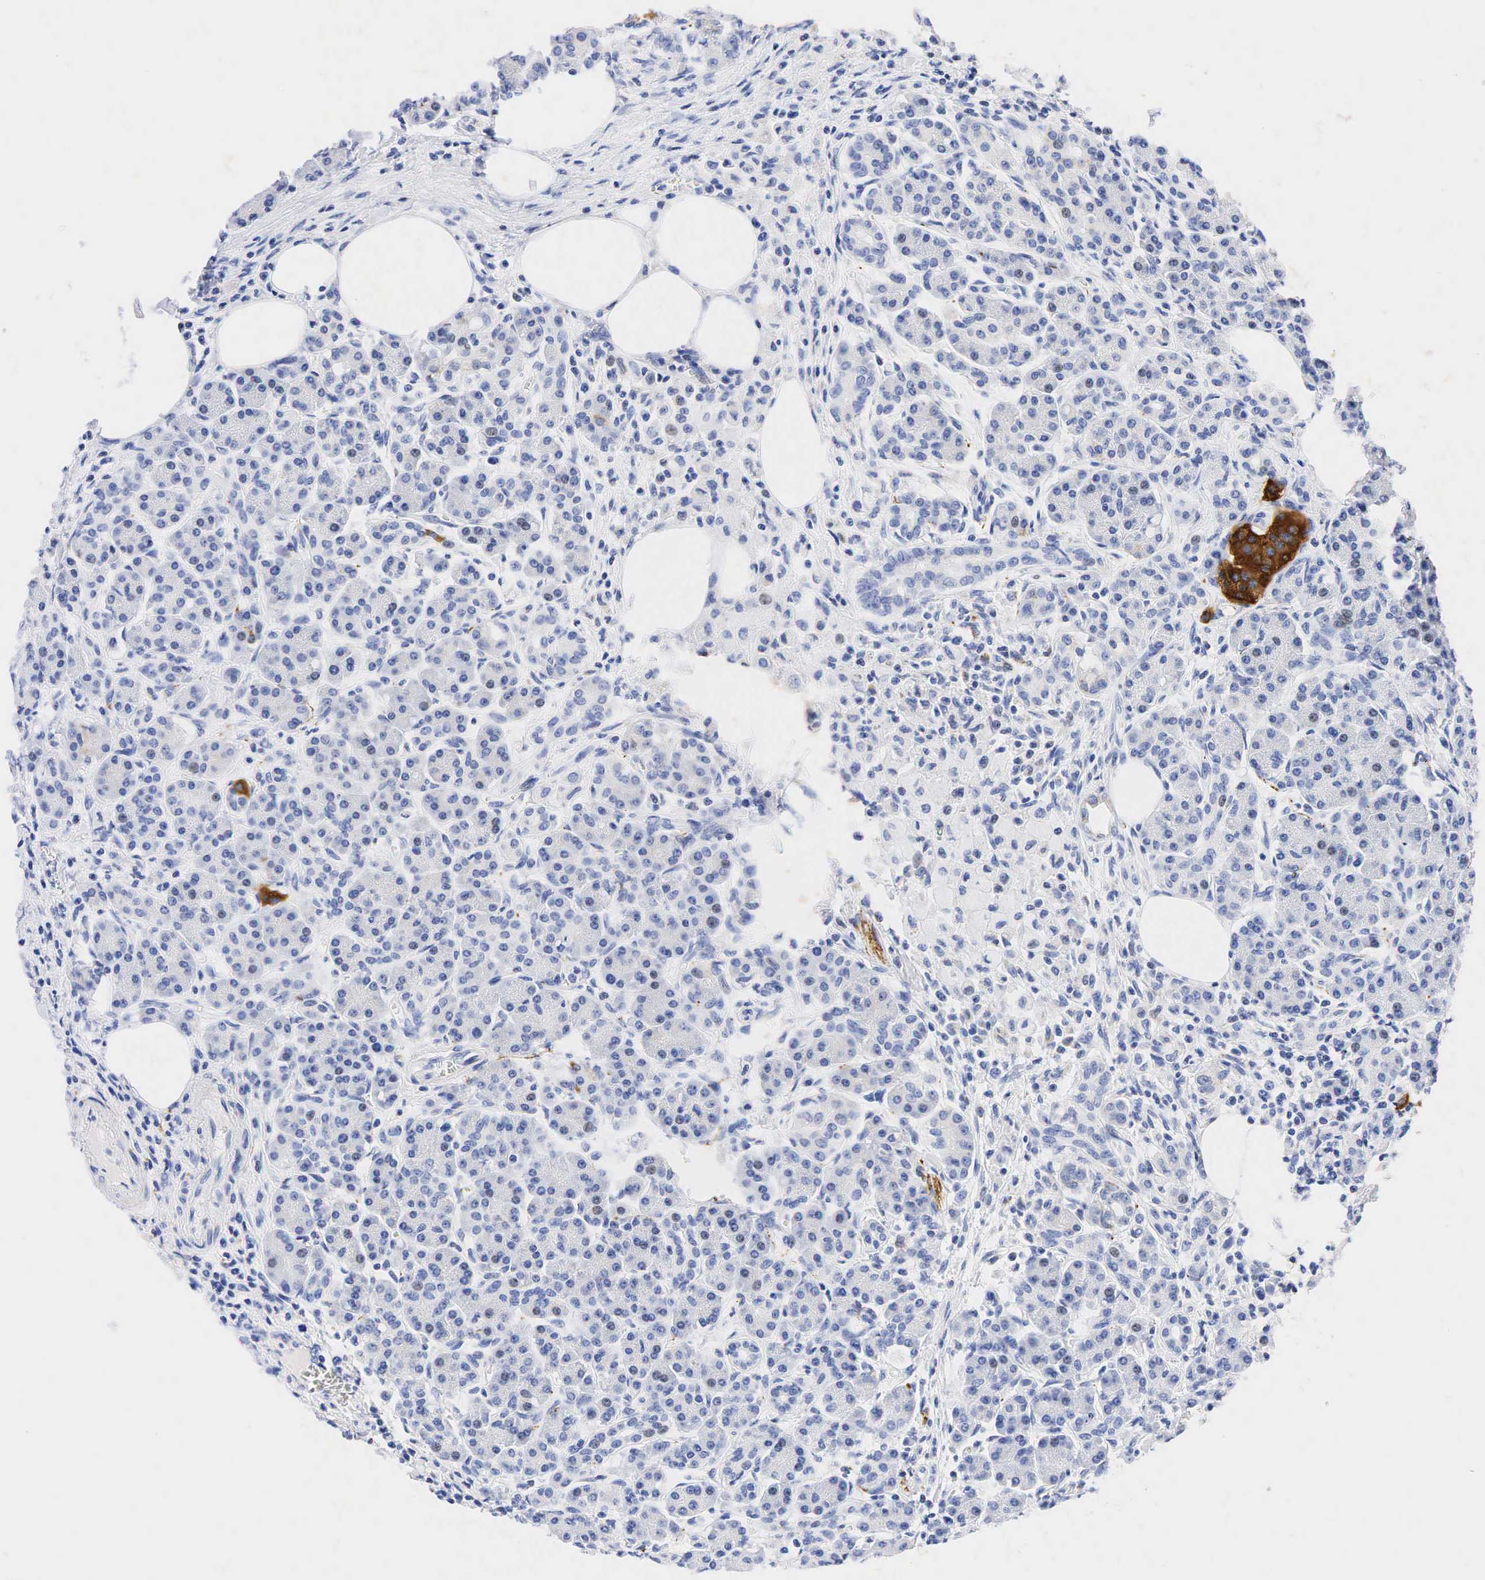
{"staining": {"intensity": "negative", "quantity": "none", "location": "none"}, "tissue": "pancreas", "cell_type": "Exocrine glandular cells", "image_type": "normal", "snomed": [{"axis": "morphology", "description": "Normal tissue, NOS"}, {"axis": "topography", "description": "Pancreas"}], "caption": "This is a photomicrograph of IHC staining of unremarkable pancreas, which shows no staining in exocrine glandular cells.", "gene": "SYP", "patient": {"sex": "female", "age": 73}}